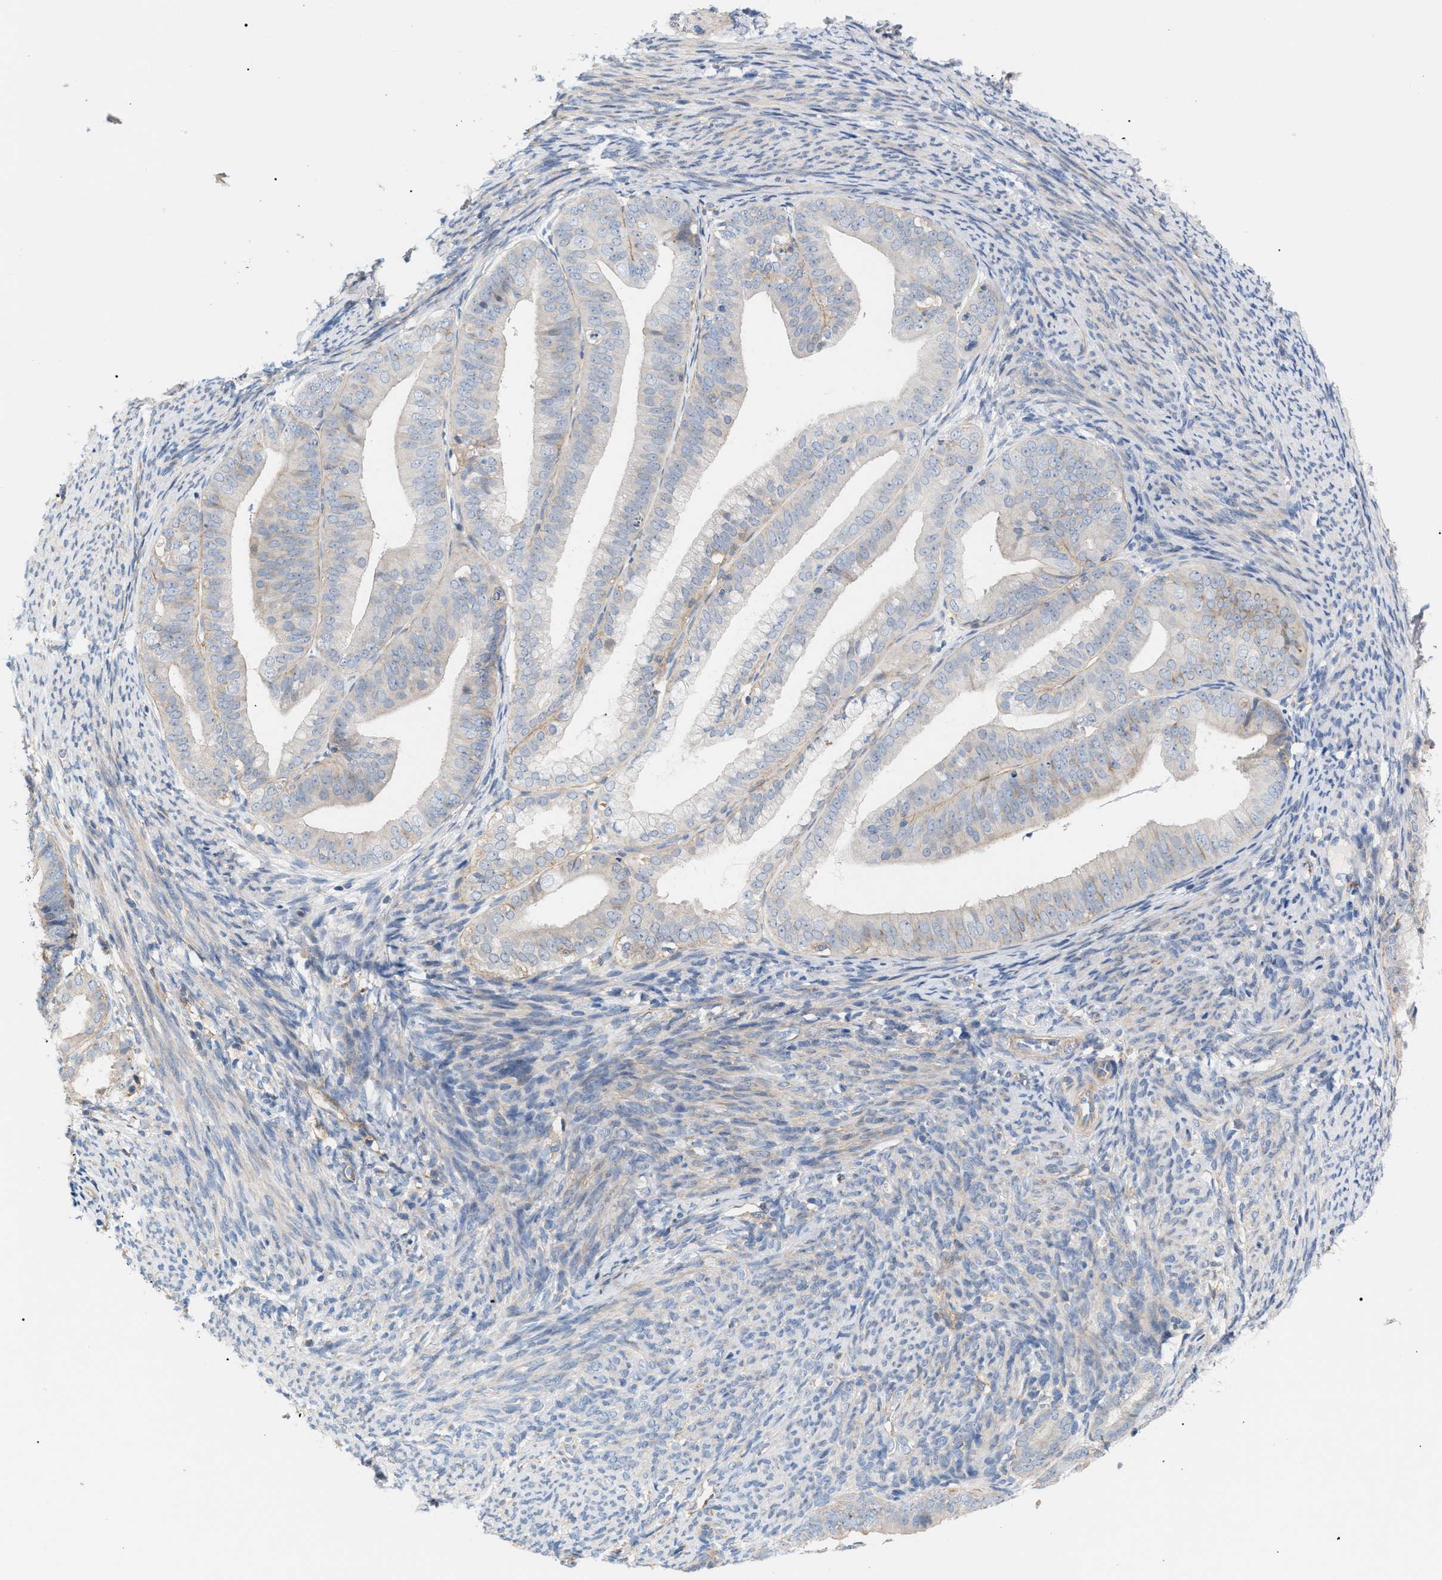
{"staining": {"intensity": "weak", "quantity": "<25%", "location": "cytoplasmic/membranous"}, "tissue": "endometrial cancer", "cell_type": "Tumor cells", "image_type": "cancer", "snomed": [{"axis": "morphology", "description": "Adenocarcinoma, NOS"}, {"axis": "topography", "description": "Endometrium"}], "caption": "DAB immunohistochemical staining of human endometrial adenocarcinoma displays no significant expression in tumor cells. (IHC, brightfield microscopy, high magnification).", "gene": "LRCH1", "patient": {"sex": "female", "age": 63}}